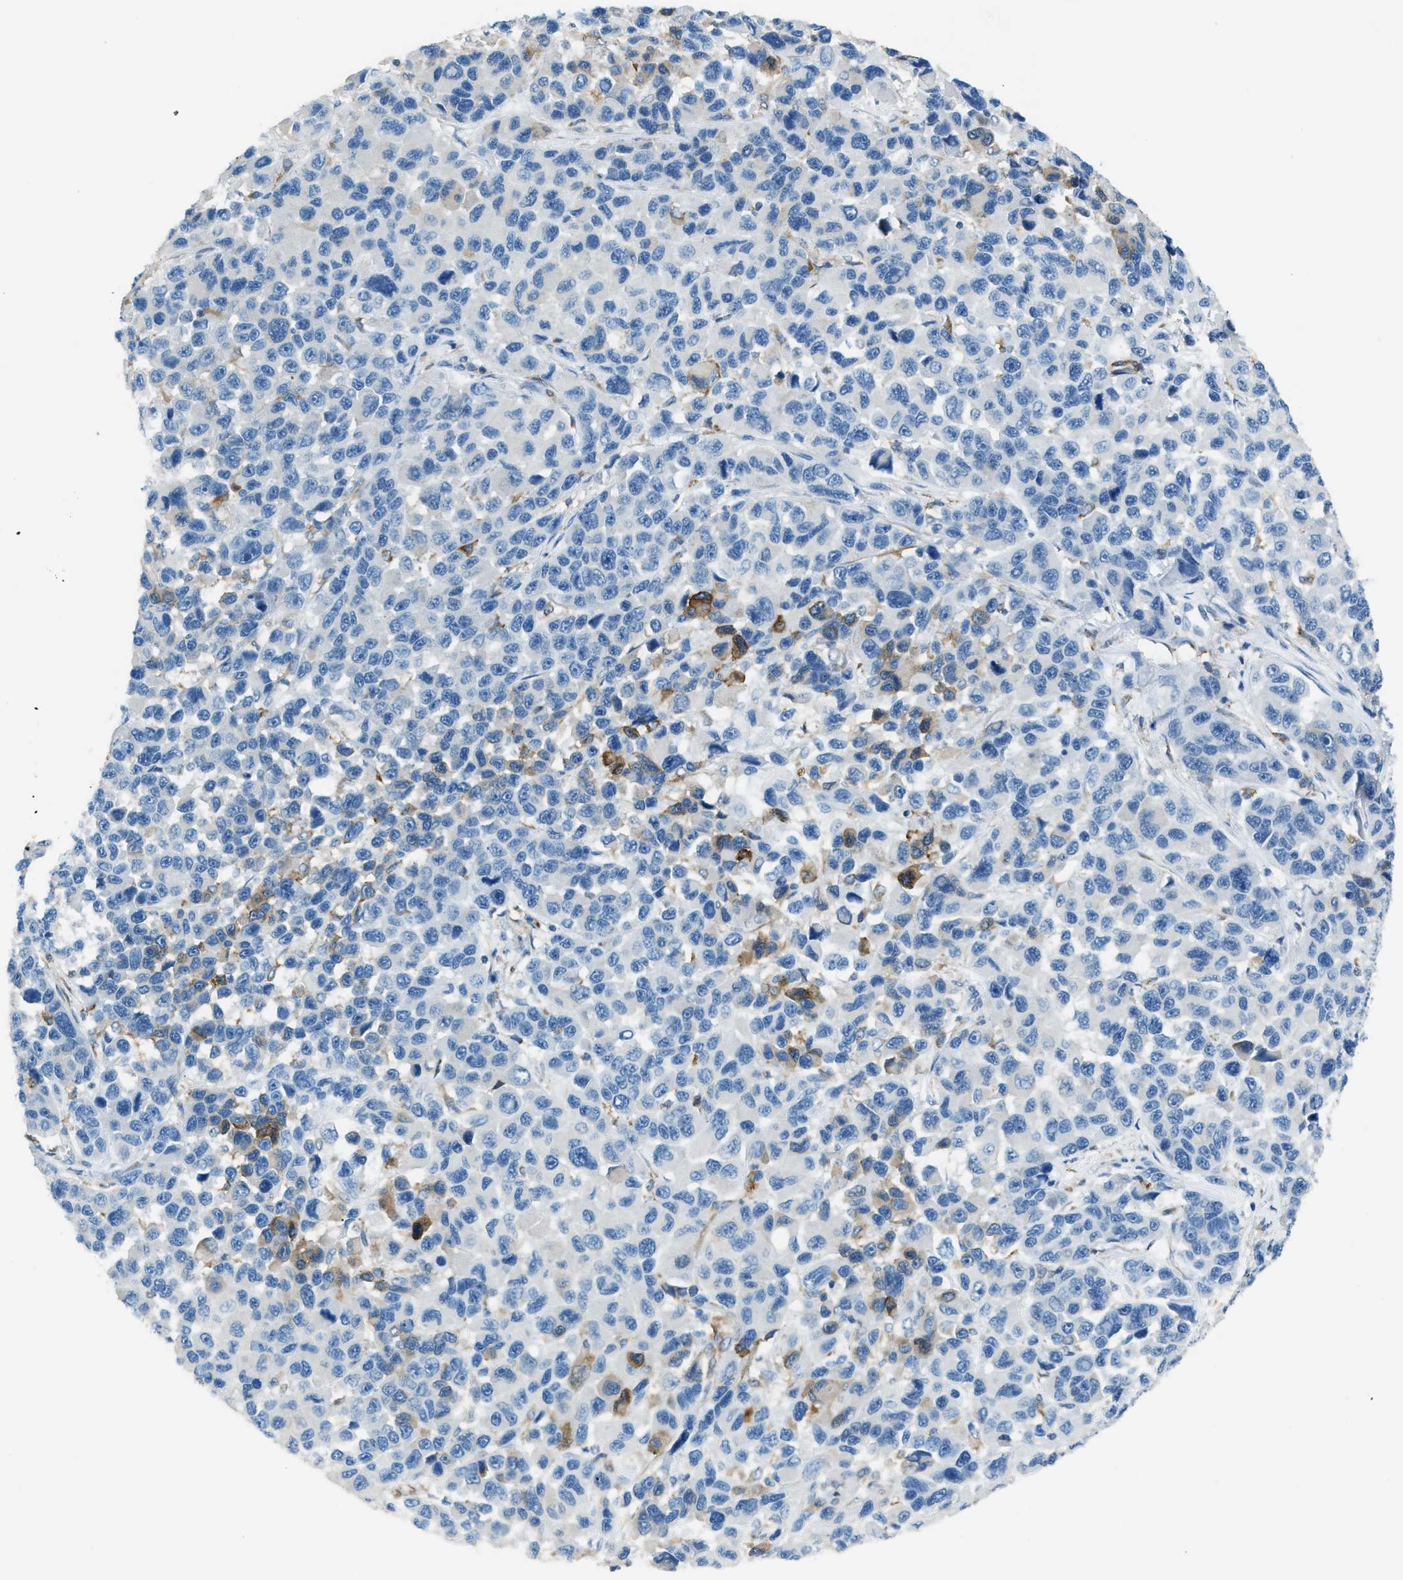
{"staining": {"intensity": "moderate", "quantity": "<25%", "location": "cytoplasmic/membranous"}, "tissue": "melanoma", "cell_type": "Tumor cells", "image_type": "cancer", "snomed": [{"axis": "morphology", "description": "Malignant melanoma, NOS"}, {"axis": "topography", "description": "Skin"}], "caption": "Malignant melanoma stained with immunohistochemistry (IHC) reveals moderate cytoplasmic/membranous staining in about <25% of tumor cells. Immunohistochemistry (ihc) stains the protein in brown and the nuclei are stained blue.", "gene": "MATCAP2", "patient": {"sex": "male", "age": 53}}